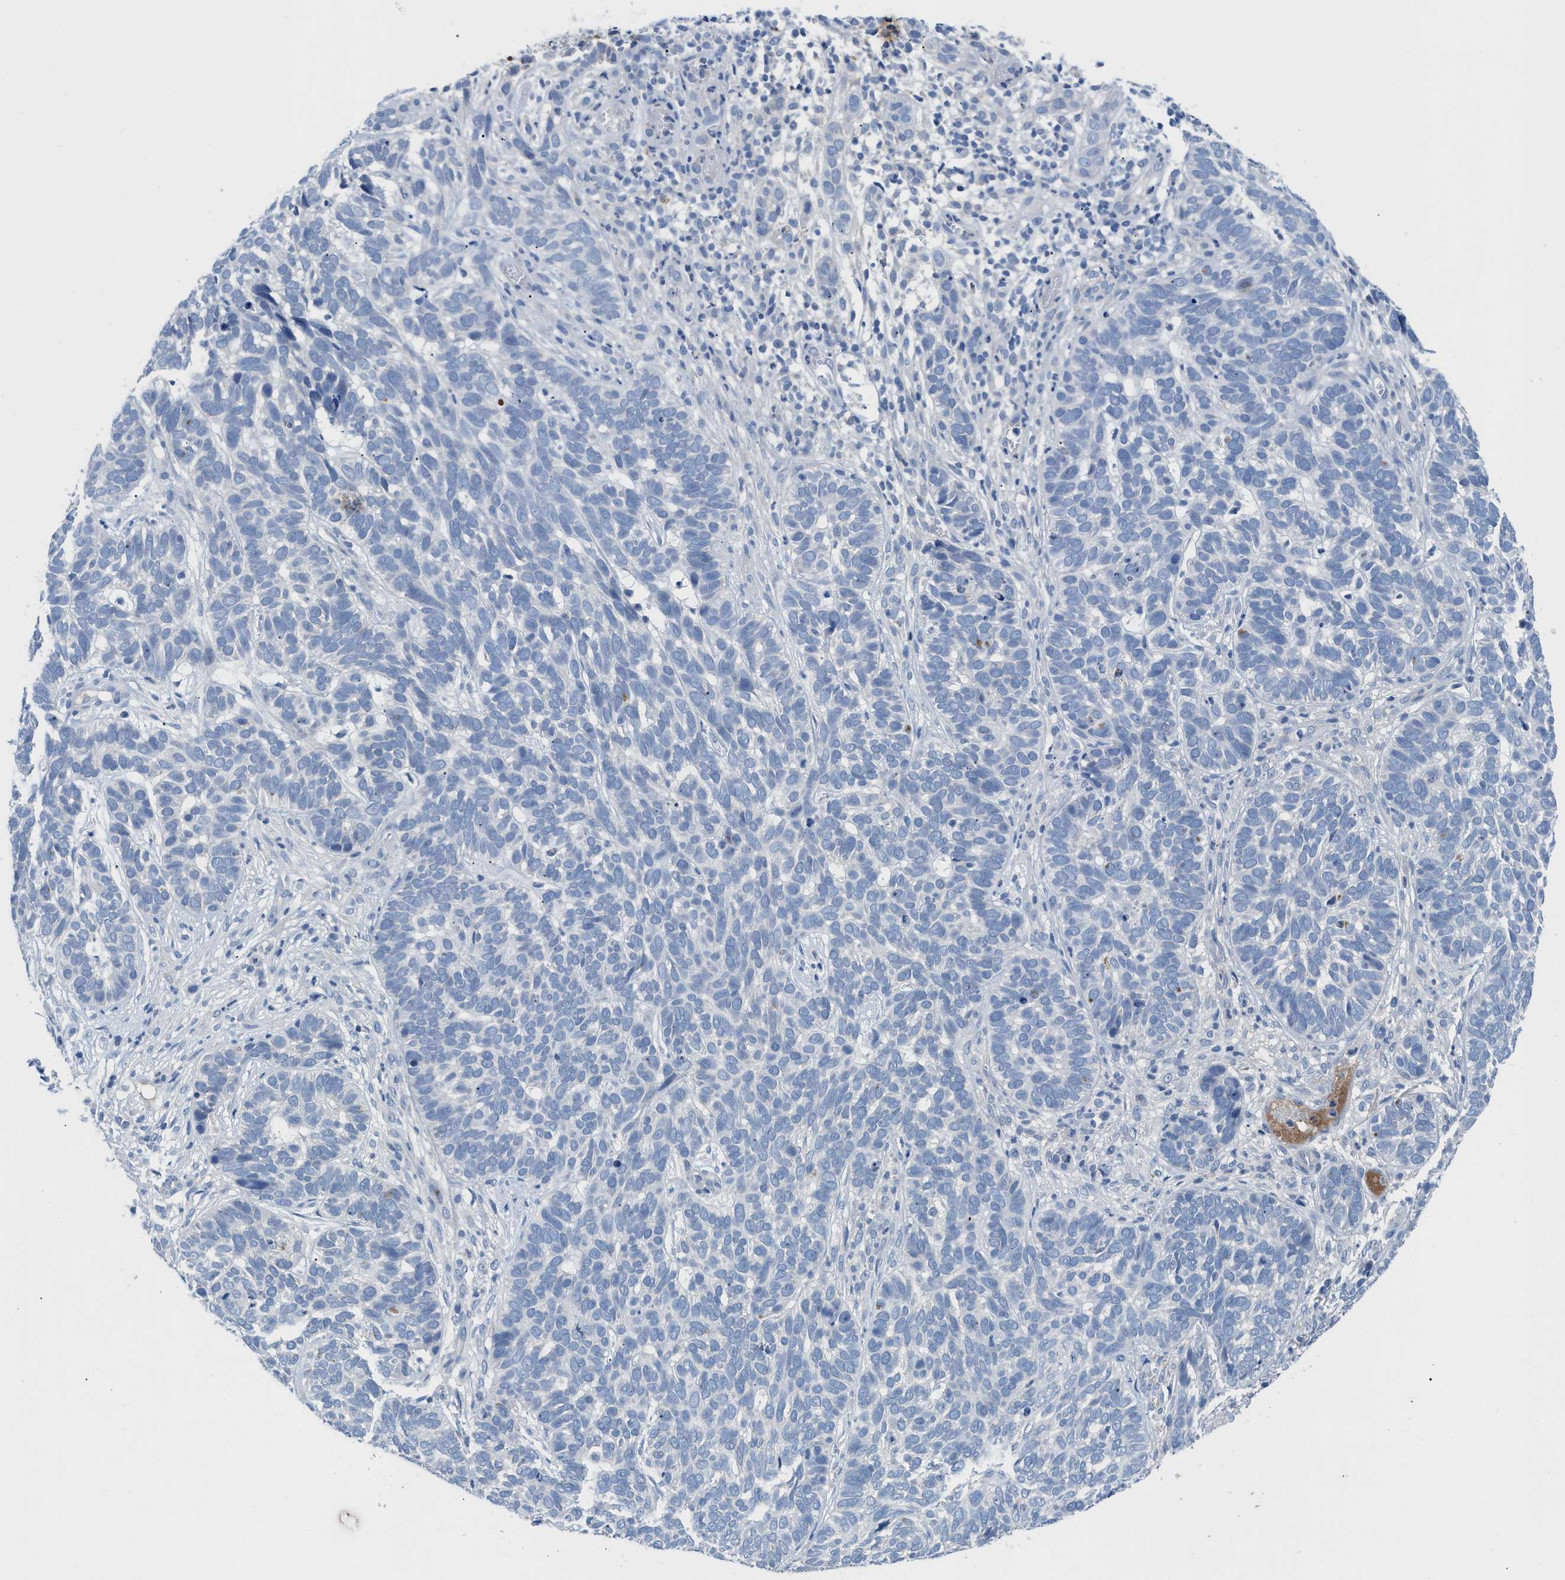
{"staining": {"intensity": "negative", "quantity": "none", "location": "none"}, "tissue": "skin cancer", "cell_type": "Tumor cells", "image_type": "cancer", "snomed": [{"axis": "morphology", "description": "Basal cell carcinoma"}, {"axis": "topography", "description": "Skin"}], "caption": "High power microscopy micrograph of an immunohistochemistry micrograph of basal cell carcinoma (skin), revealing no significant expression in tumor cells.", "gene": "HPX", "patient": {"sex": "male", "age": 87}}